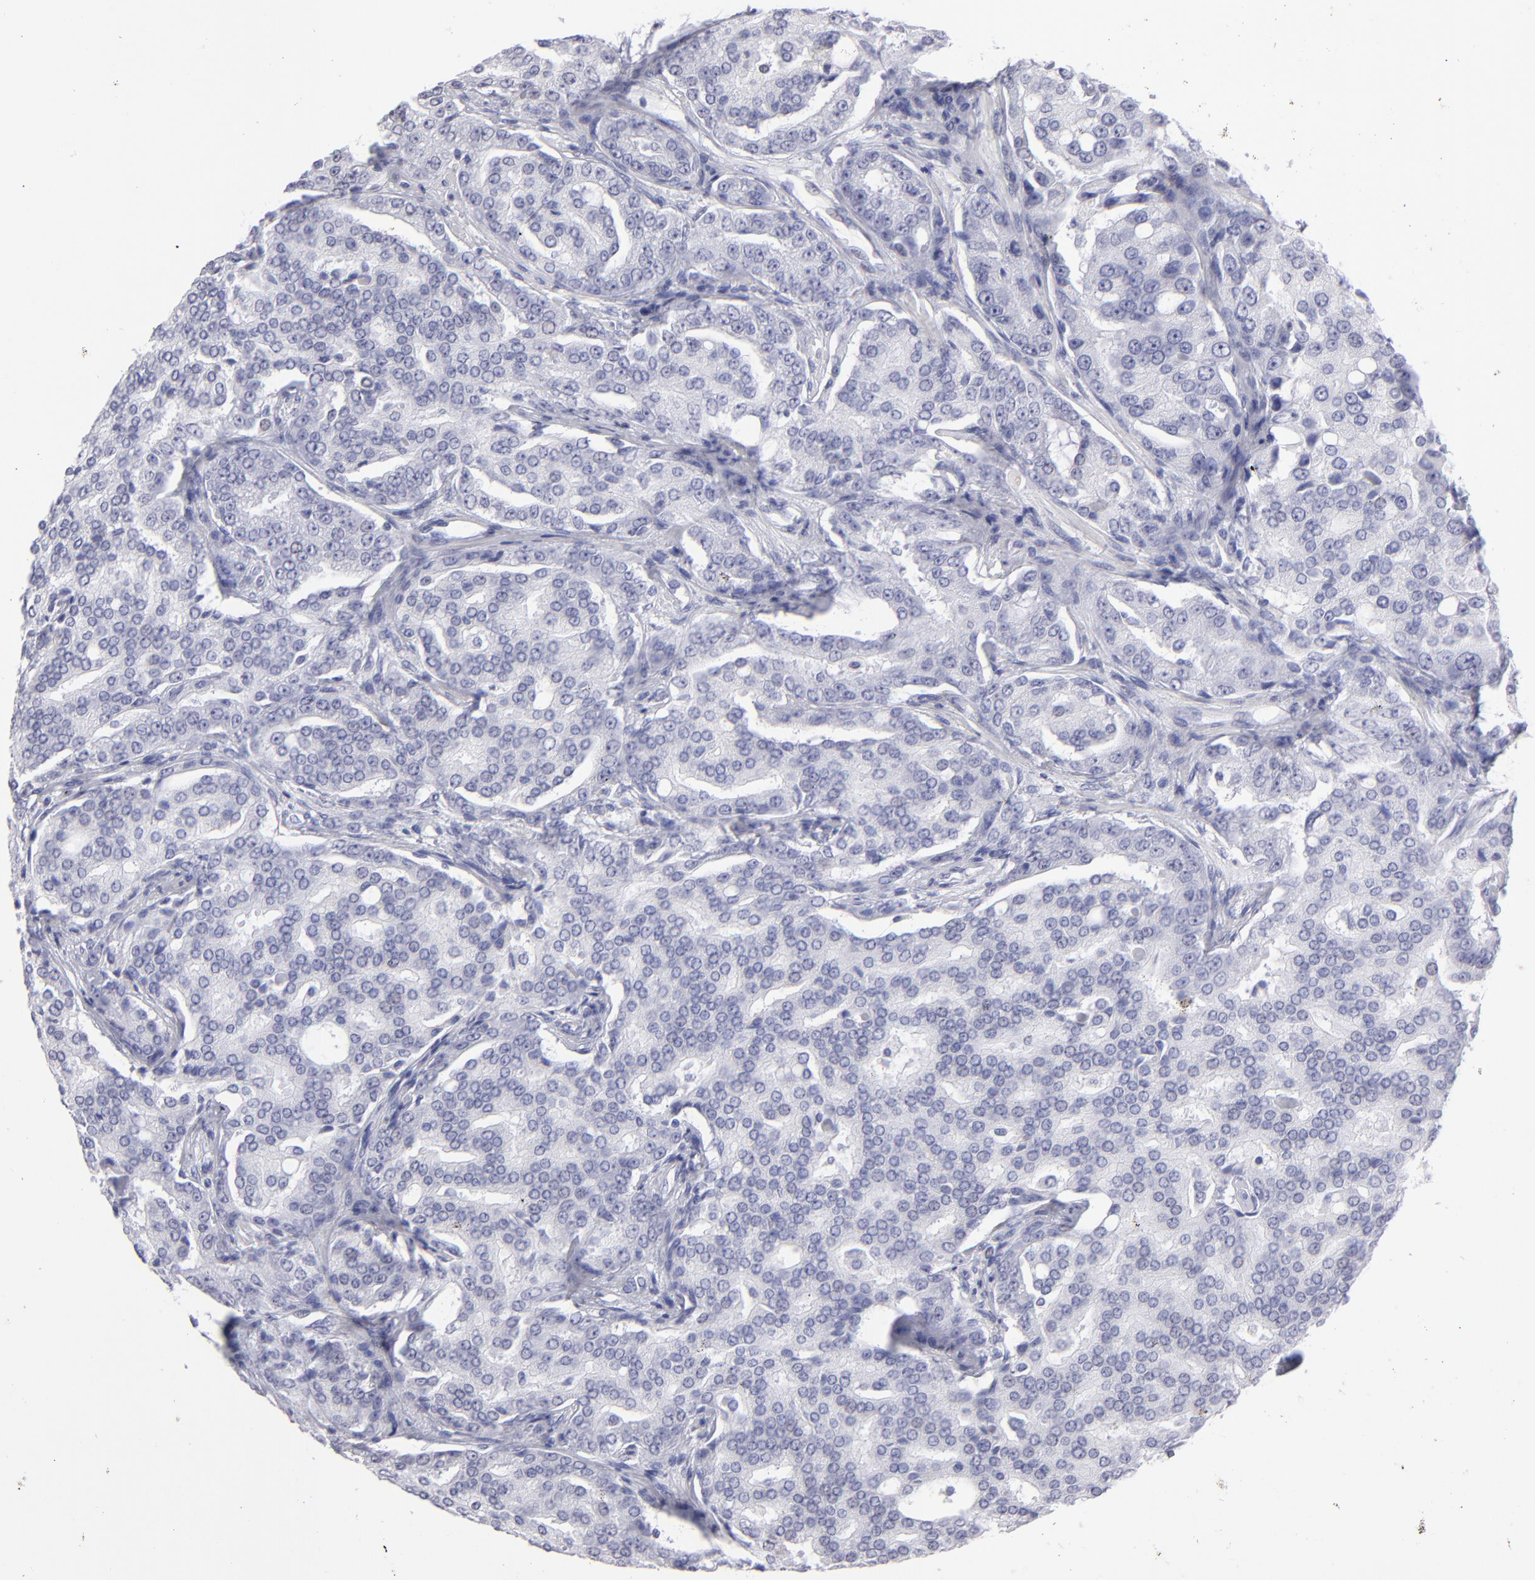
{"staining": {"intensity": "negative", "quantity": "none", "location": "none"}, "tissue": "prostate cancer", "cell_type": "Tumor cells", "image_type": "cancer", "snomed": [{"axis": "morphology", "description": "Adenocarcinoma, High grade"}, {"axis": "topography", "description": "Prostate"}], "caption": "Prostate cancer was stained to show a protein in brown. There is no significant expression in tumor cells.", "gene": "ALDOB", "patient": {"sex": "male", "age": 72}}